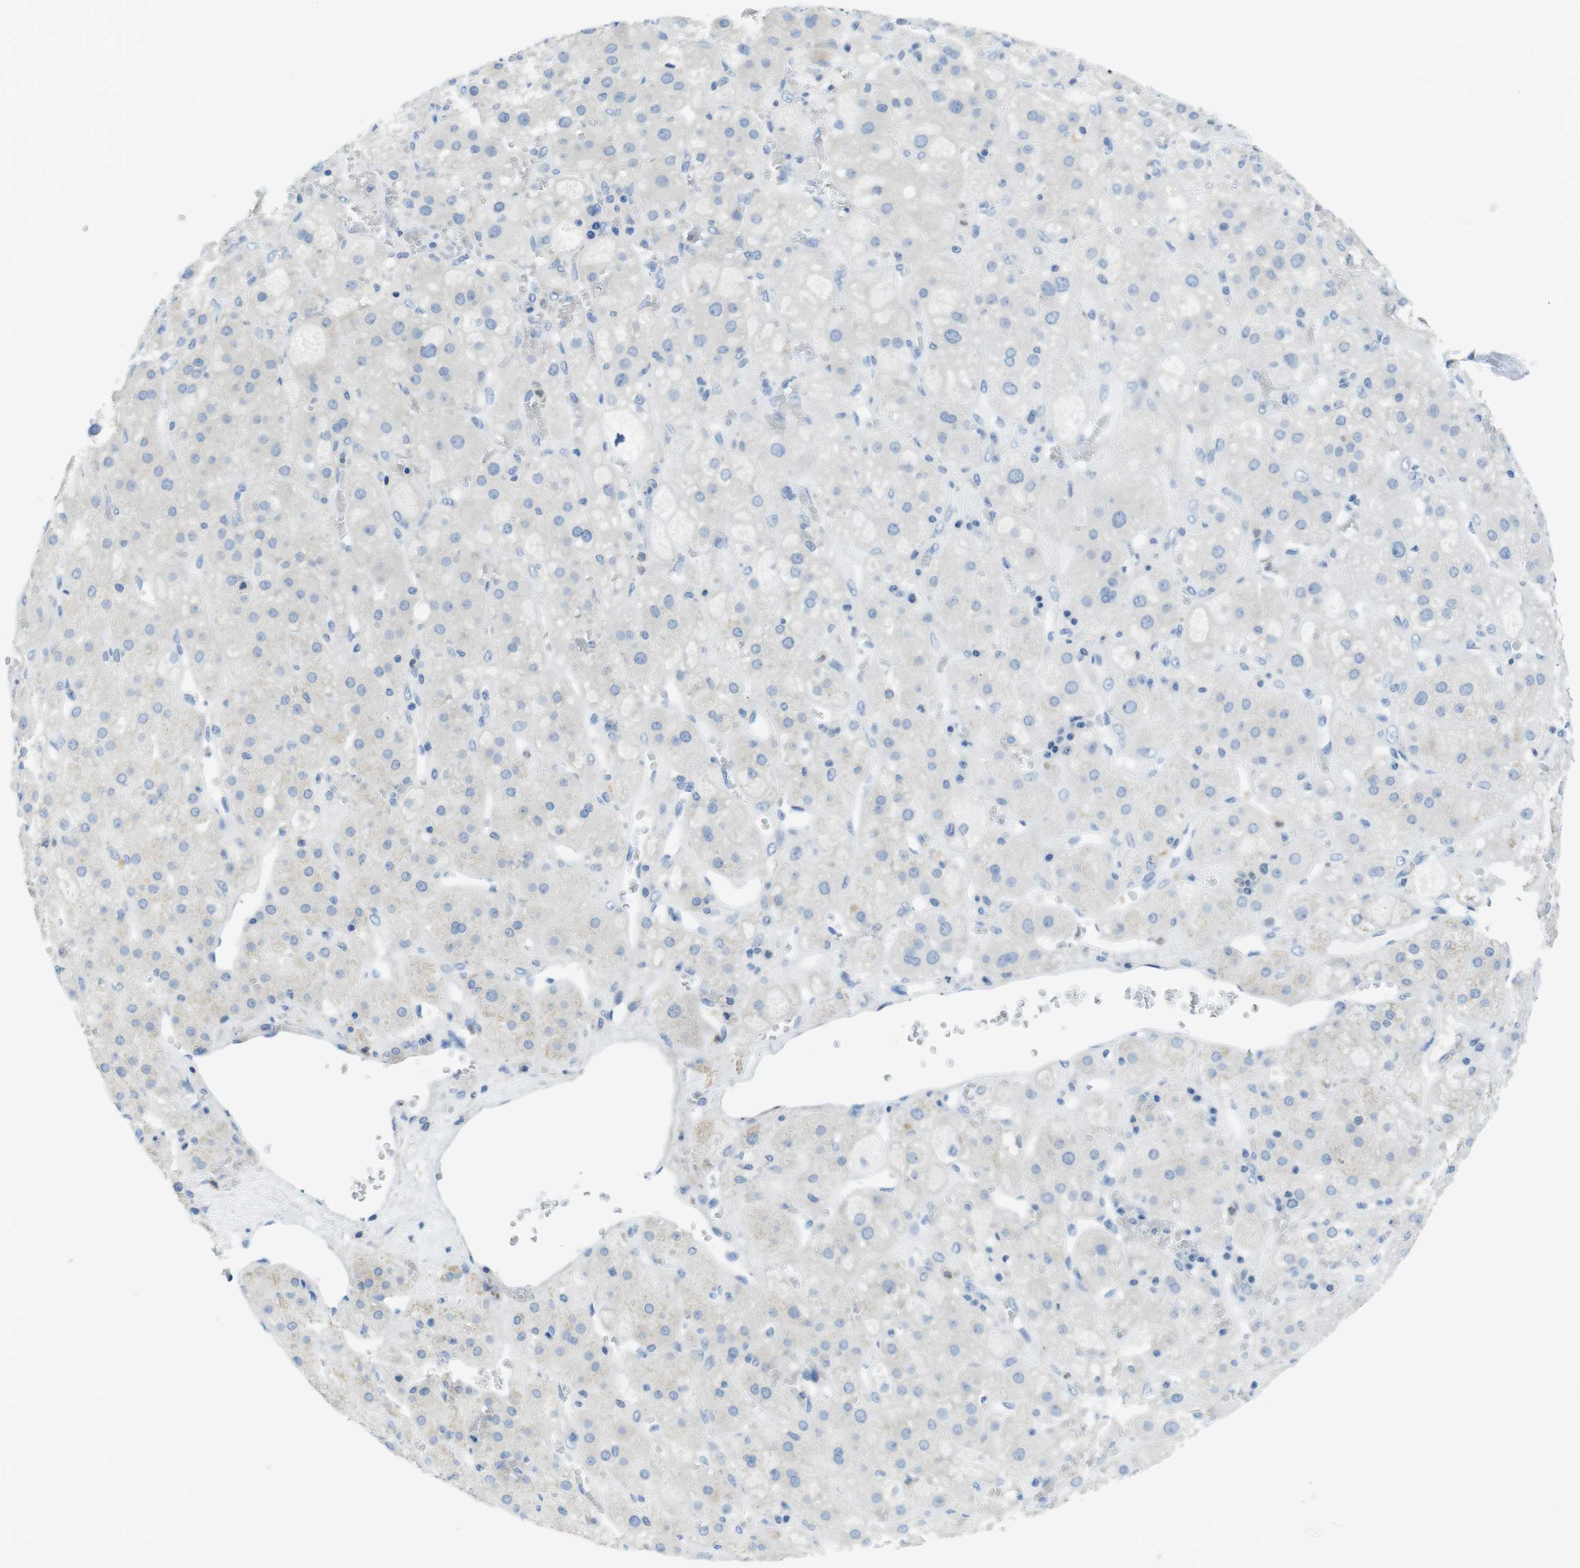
{"staining": {"intensity": "weak", "quantity": "<25%", "location": "cytoplasmic/membranous"}, "tissue": "adrenal gland", "cell_type": "Glandular cells", "image_type": "normal", "snomed": [{"axis": "morphology", "description": "Normal tissue, NOS"}, {"axis": "topography", "description": "Adrenal gland"}], "caption": "DAB immunohistochemical staining of benign human adrenal gland shows no significant expression in glandular cells.", "gene": "ASIC5", "patient": {"sex": "female", "age": 47}}